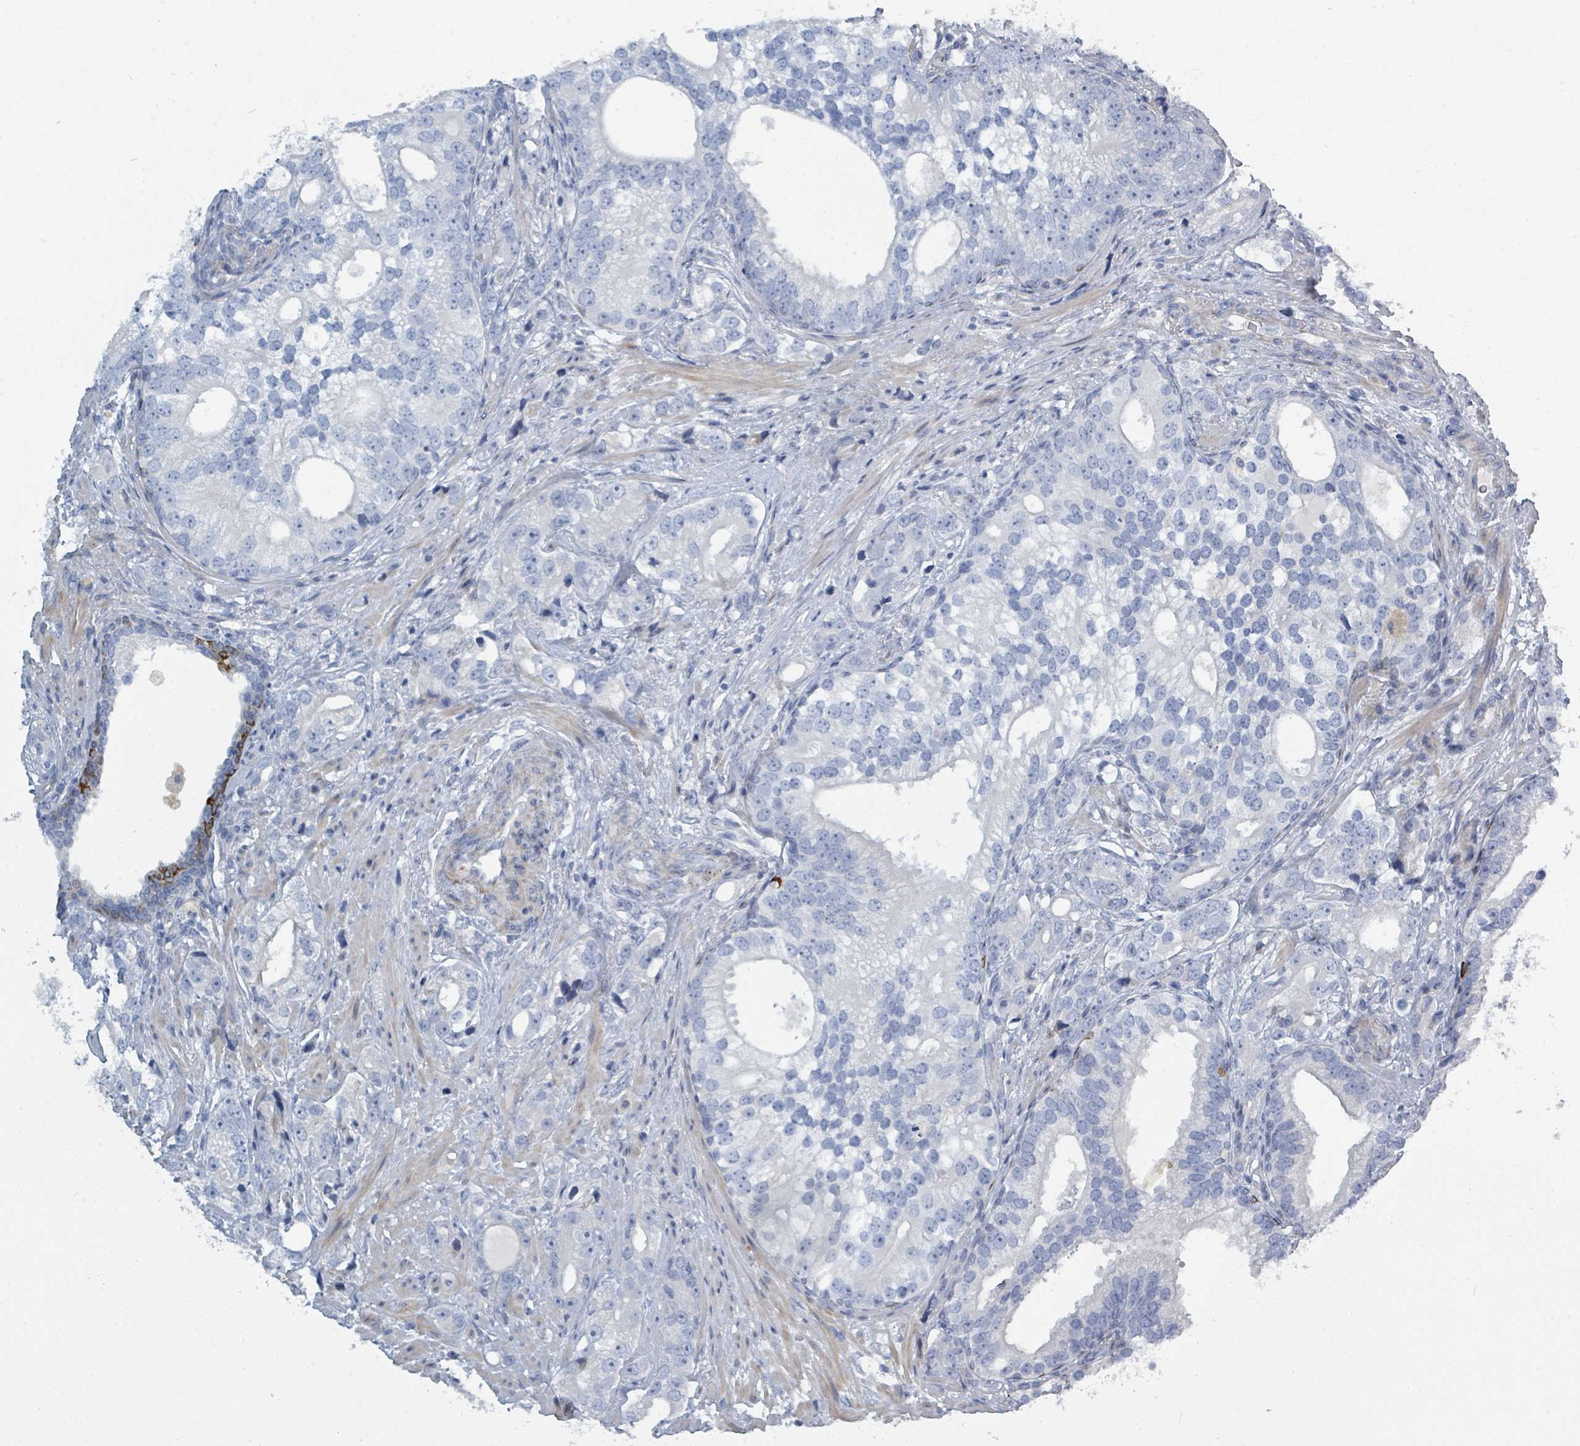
{"staining": {"intensity": "negative", "quantity": "none", "location": "none"}, "tissue": "prostate cancer", "cell_type": "Tumor cells", "image_type": "cancer", "snomed": [{"axis": "morphology", "description": "Adenocarcinoma, High grade"}, {"axis": "topography", "description": "Prostate"}], "caption": "Histopathology image shows no significant protein expression in tumor cells of prostate cancer.", "gene": "RAB33B", "patient": {"sex": "male", "age": 75}}